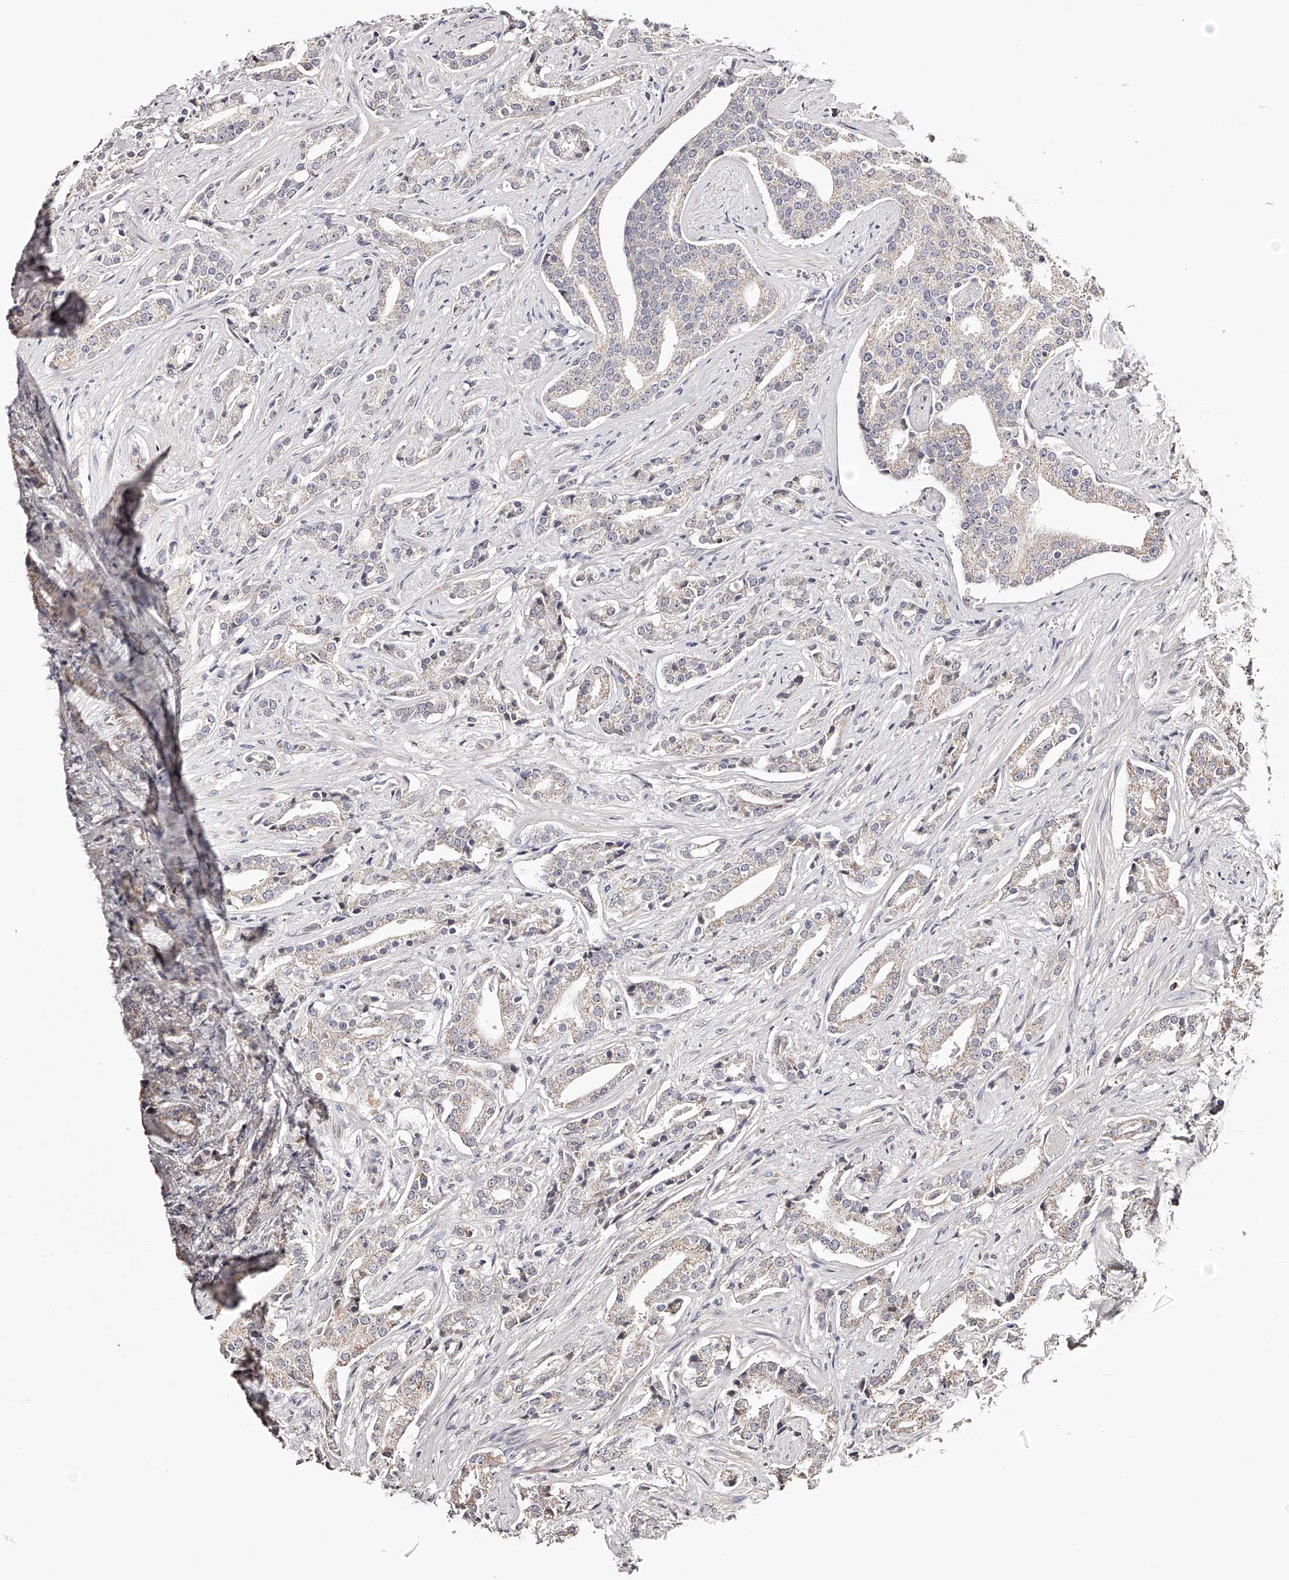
{"staining": {"intensity": "weak", "quantity": "<25%", "location": "cytoplasmic/membranous"}, "tissue": "prostate cancer", "cell_type": "Tumor cells", "image_type": "cancer", "snomed": [{"axis": "morphology", "description": "Adenocarcinoma, Low grade"}, {"axis": "topography", "description": "Prostate"}], "caption": "Photomicrograph shows no significant protein positivity in tumor cells of adenocarcinoma (low-grade) (prostate).", "gene": "USP21", "patient": {"sex": "male", "age": 67}}